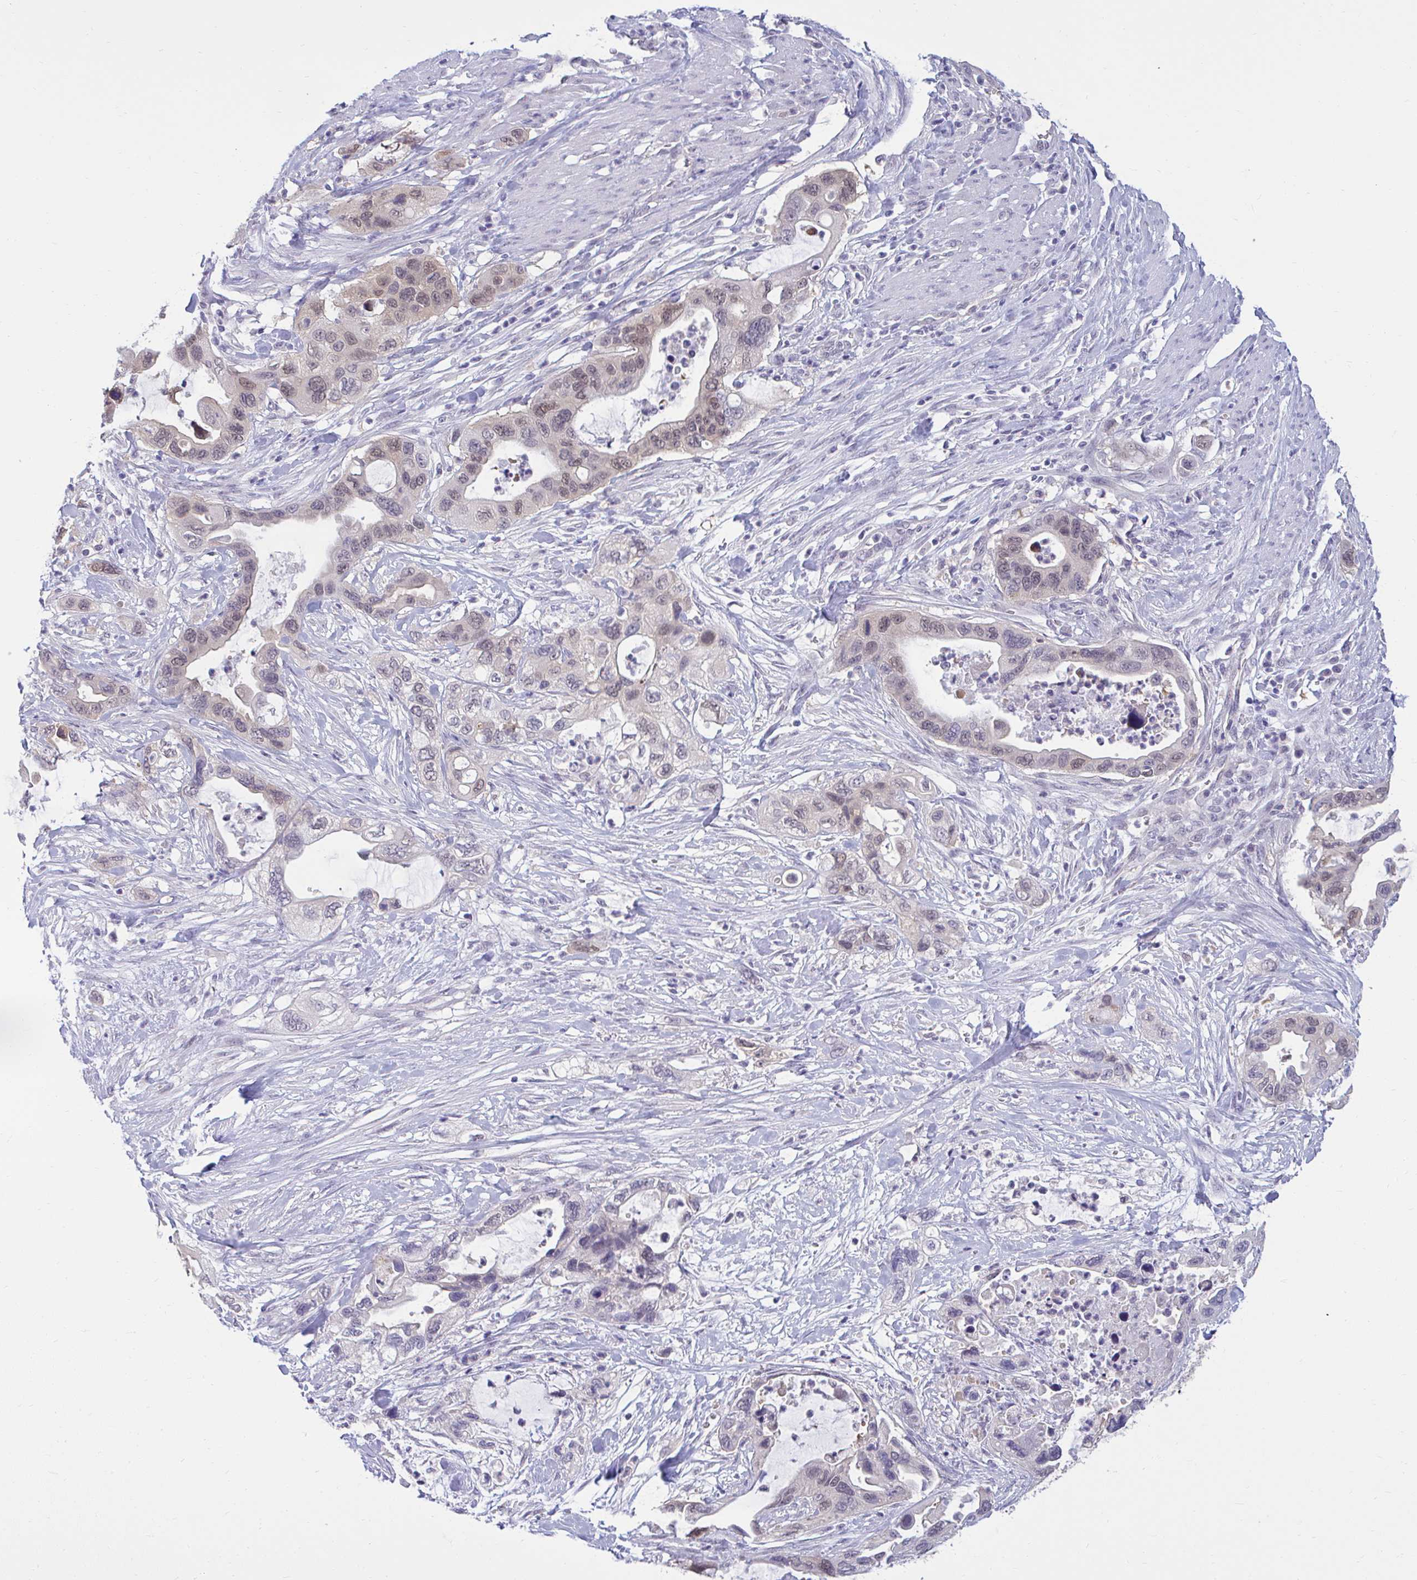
{"staining": {"intensity": "weak", "quantity": "25%-75%", "location": "nuclear"}, "tissue": "pancreatic cancer", "cell_type": "Tumor cells", "image_type": "cancer", "snomed": [{"axis": "morphology", "description": "Adenocarcinoma, NOS"}, {"axis": "topography", "description": "Pancreas"}], "caption": "Weak nuclear protein expression is present in about 25%-75% of tumor cells in pancreatic cancer (adenocarcinoma).", "gene": "CSE1L", "patient": {"sex": "female", "age": 71}}